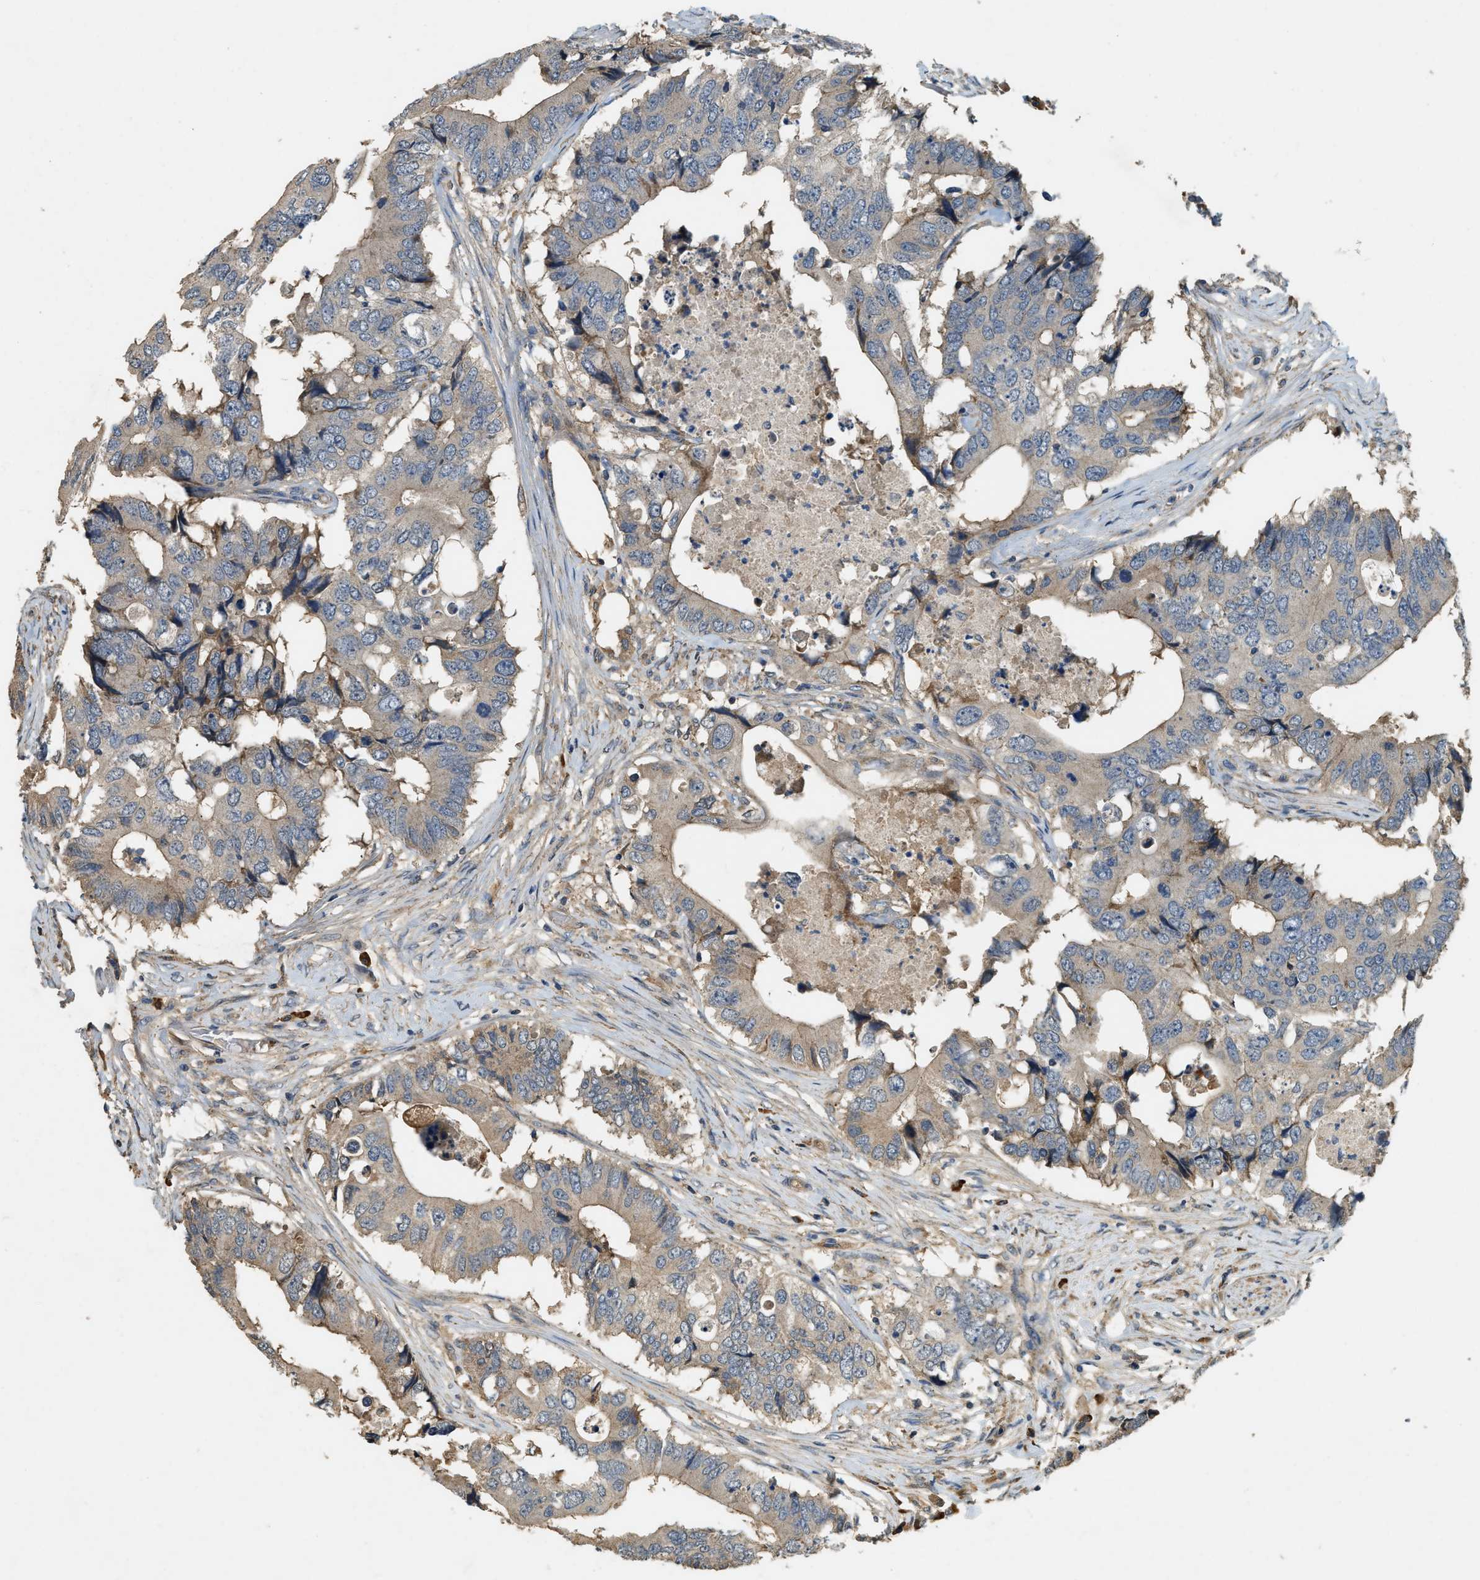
{"staining": {"intensity": "weak", "quantity": "25%-75%", "location": "cytoplasmic/membranous"}, "tissue": "colorectal cancer", "cell_type": "Tumor cells", "image_type": "cancer", "snomed": [{"axis": "morphology", "description": "Adenocarcinoma, NOS"}, {"axis": "topography", "description": "Colon"}], "caption": "Human colorectal cancer (adenocarcinoma) stained for a protein (brown) shows weak cytoplasmic/membranous positive staining in approximately 25%-75% of tumor cells.", "gene": "CFLAR", "patient": {"sex": "male", "age": 71}}